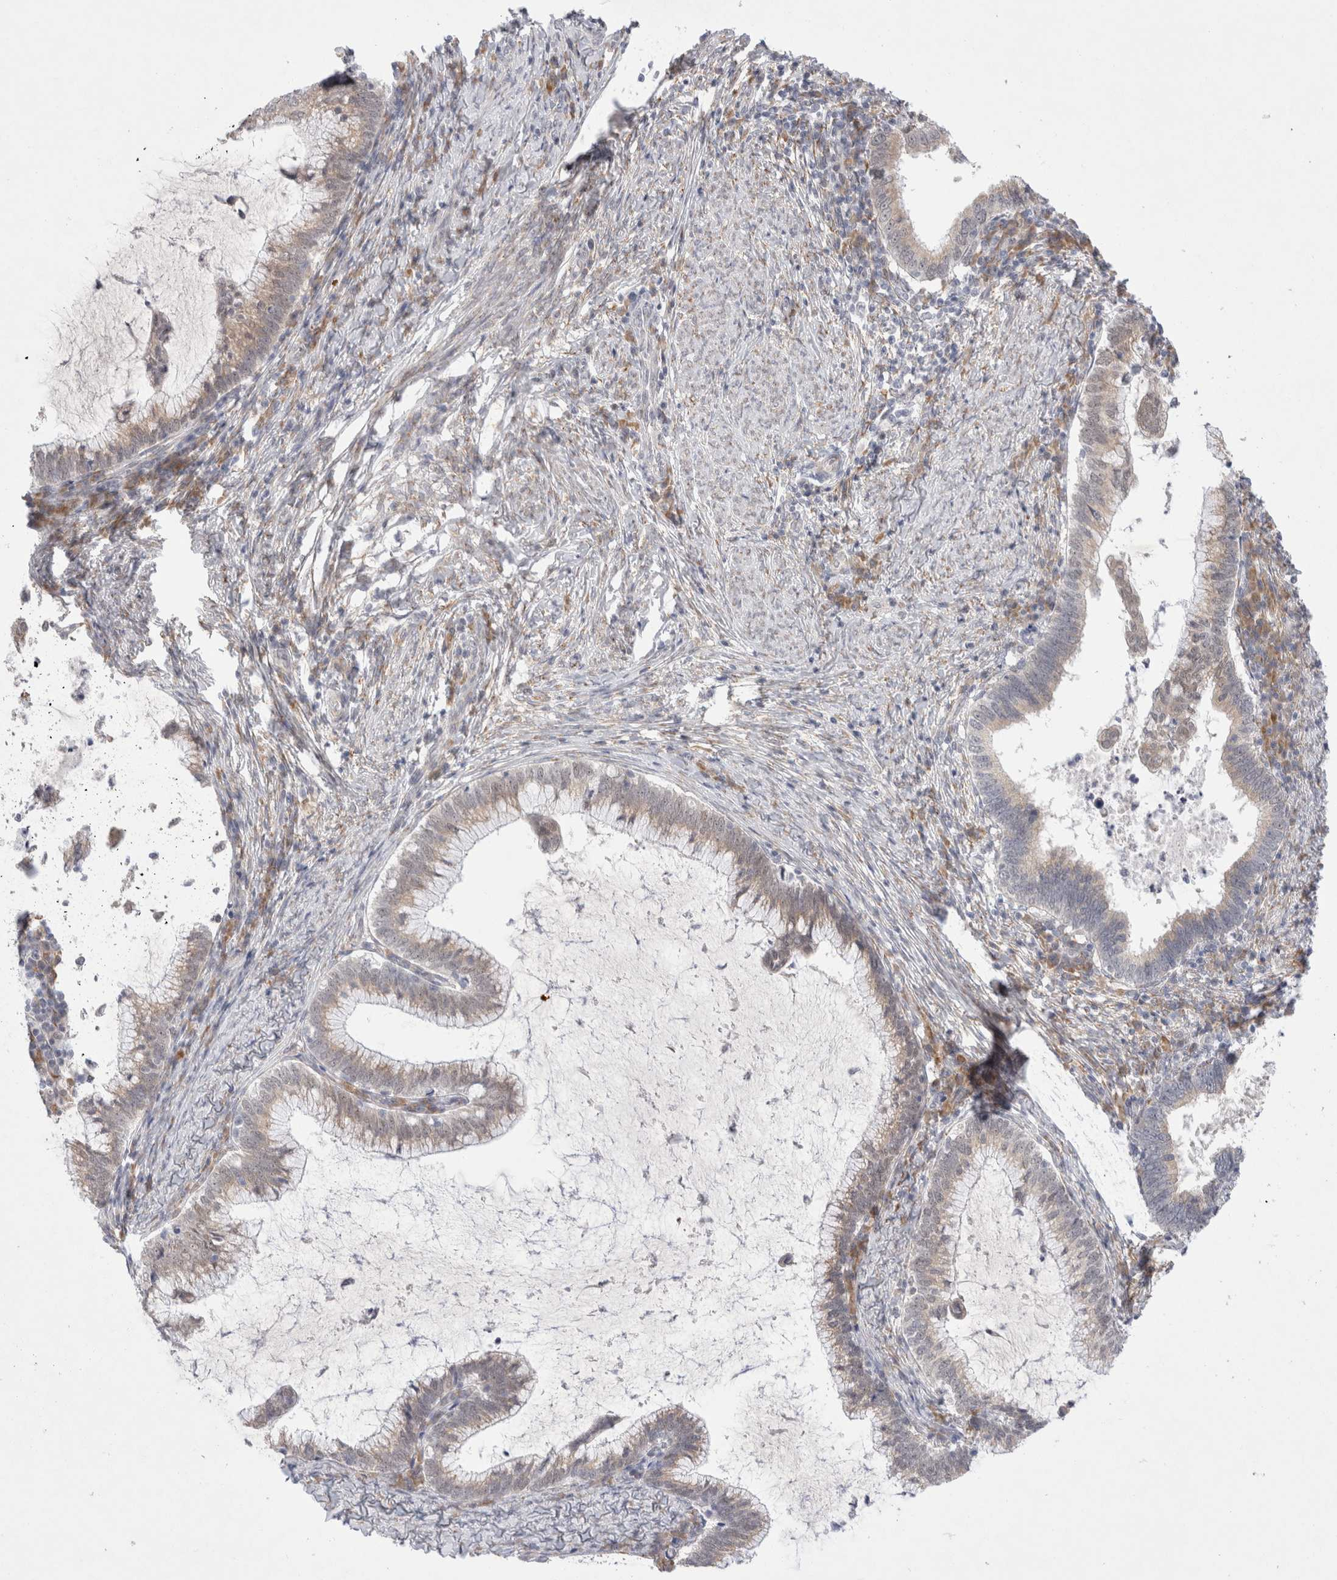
{"staining": {"intensity": "weak", "quantity": "25%-75%", "location": "cytoplasmic/membranous"}, "tissue": "cervical cancer", "cell_type": "Tumor cells", "image_type": "cancer", "snomed": [{"axis": "morphology", "description": "Adenocarcinoma, NOS"}, {"axis": "topography", "description": "Cervix"}], "caption": "Cervical cancer (adenocarcinoma) stained for a protein shows weak cytoplasmic/membranous positivity in tumor cells.", "gene": "TRMT1L", "patient": {"sex": "female", "age": 36}}